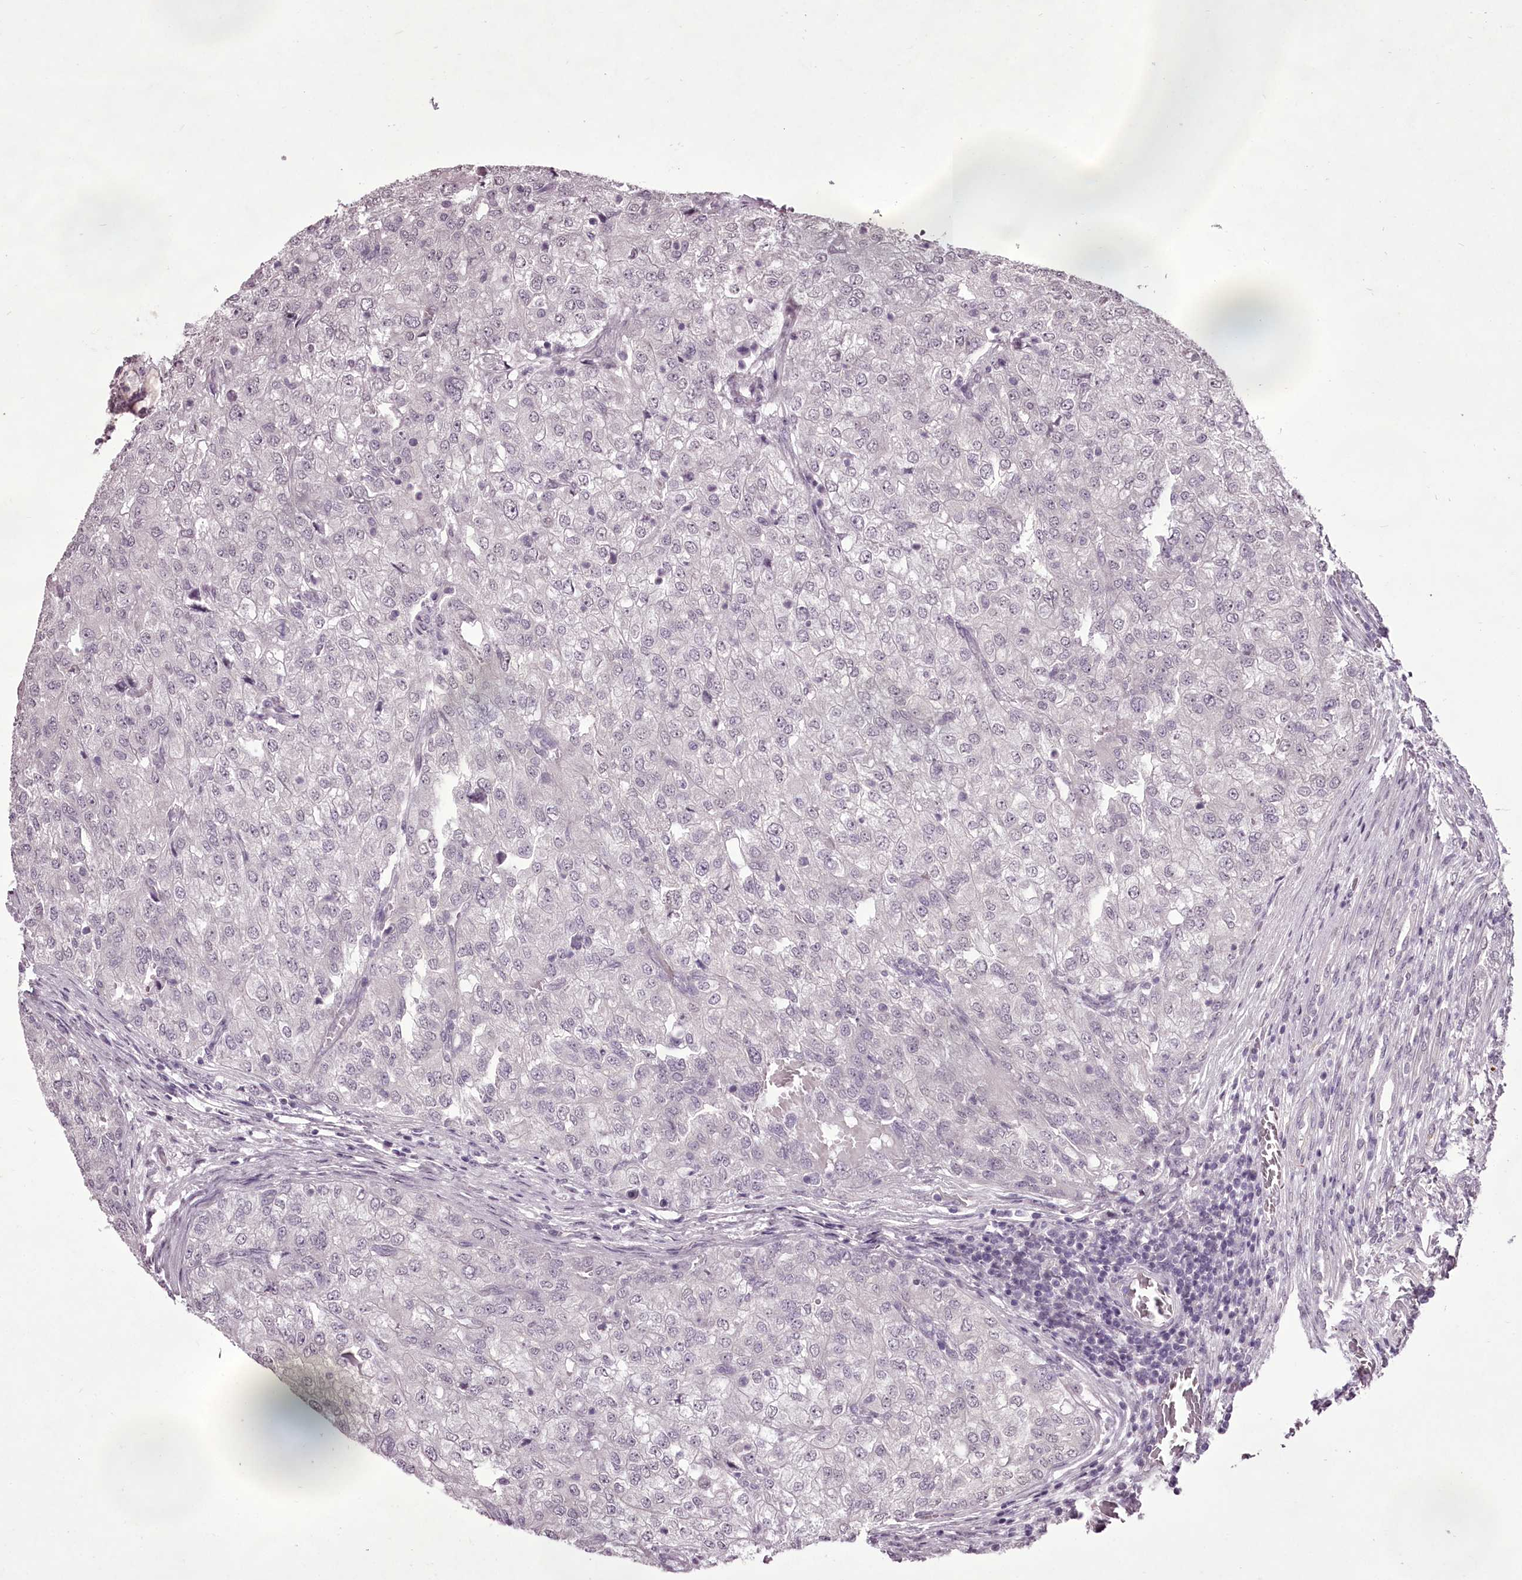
{"staining": {"intensity": "negative", "quantity": "none", "location": "none"}, "tissue": "renal cancer", "cell_type": "Tumor cells", "image_type": "cancer", "snomed": [{"axis": "morphology", "description": "Adenocarcinoma, NOS"}, {"axis": "topography", "description": "Kidney"}], "caption": "This is an immunohistochemistry histopathology image of human renal cancer (adenocarcinoma). There is no staining in tumor cells.", "gene": "C1orf56", "patient": {"sex": "female", "age": 54}}